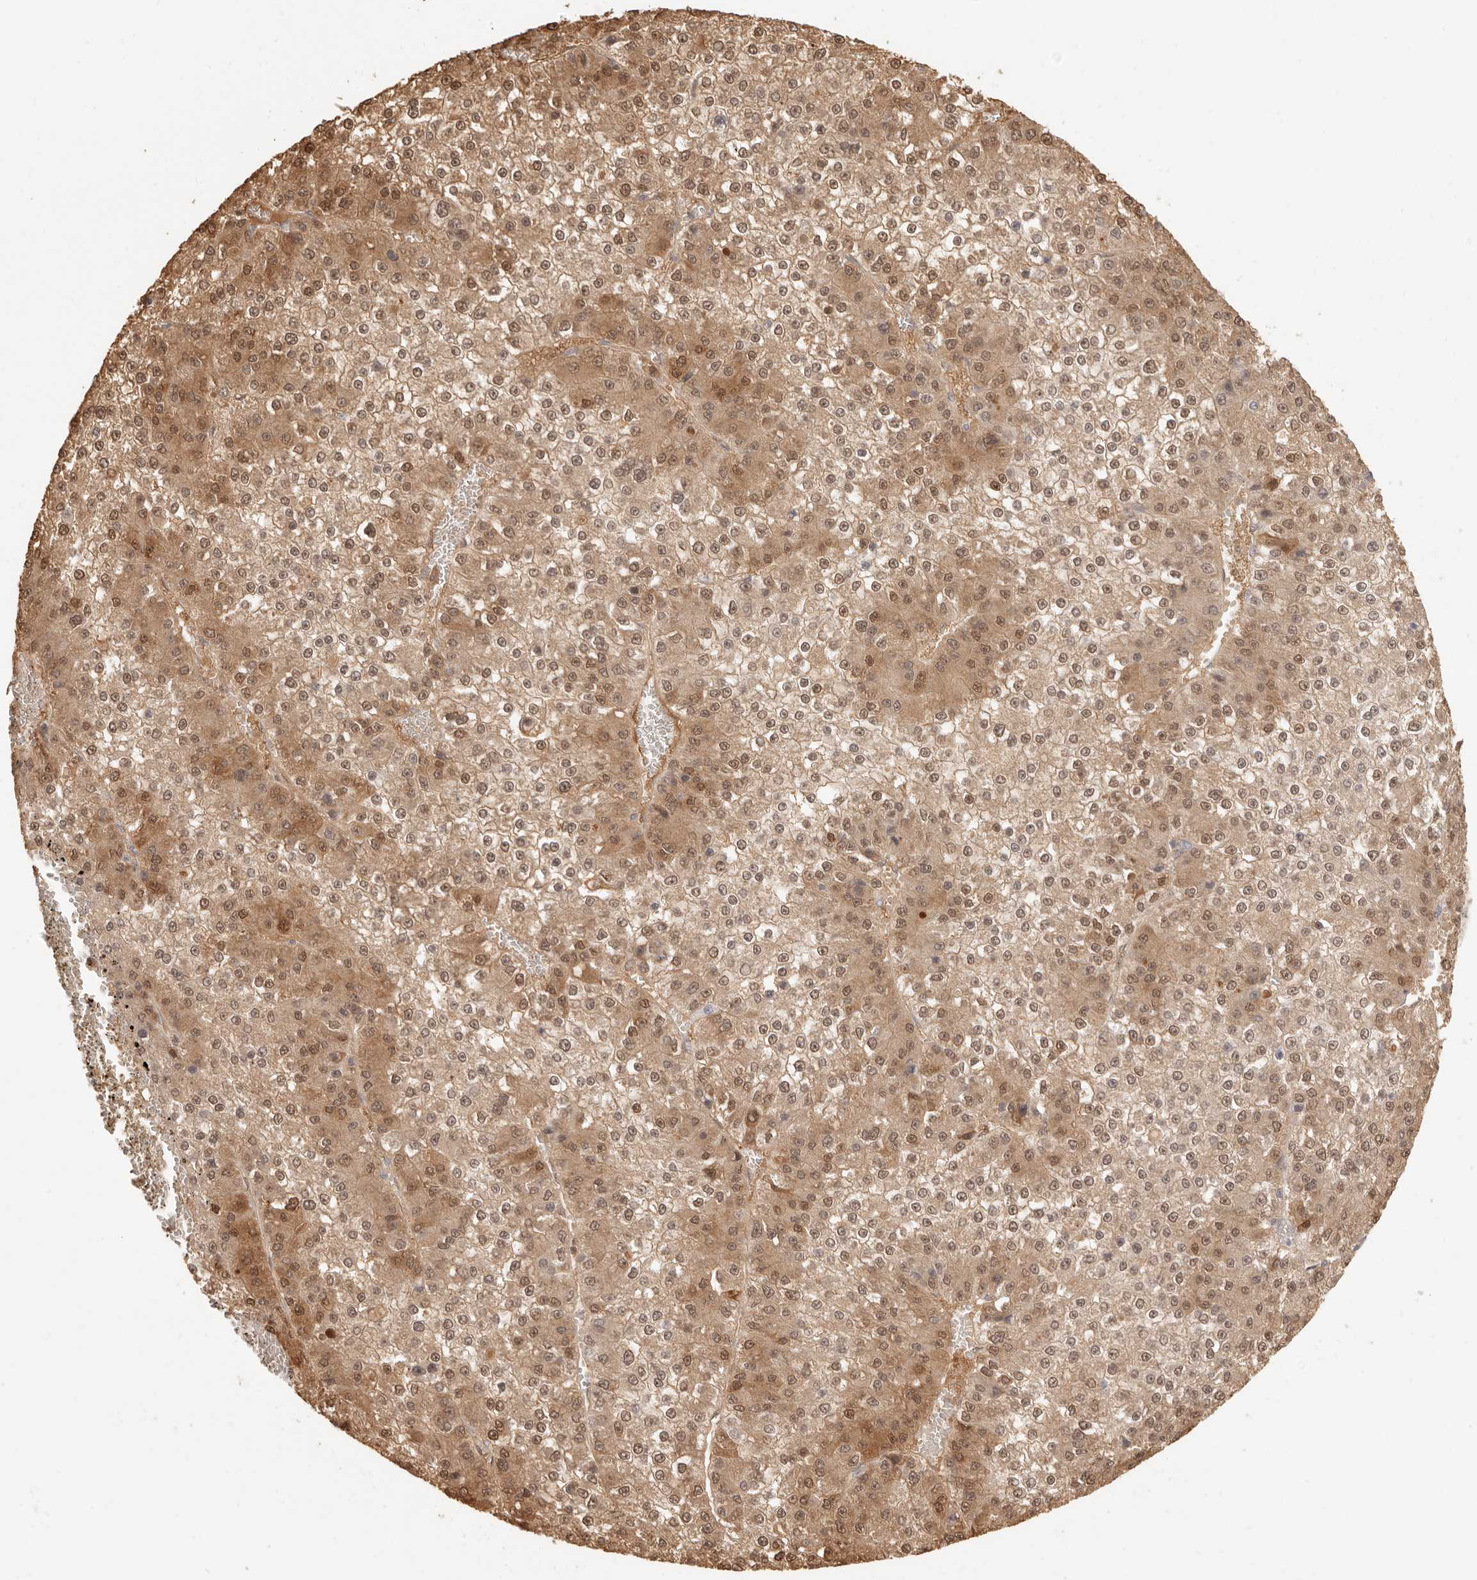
{"staining": {"intensity": "moderate", "quantity": ">75%", "location": "cytoplasmic/membranous,nuclear"}, "tissue": "liver cancer", "cell_type": "Tumor cells", "image_type": "cancer", "snomed": [{"axis": "morphology", "description": "Carcinoma, Hepatocellular, NOS"}, {"axis": "topography", "description": "Liver"}], "caption": "Tumor cells exhibit medium levels of moderate cytoplasmic/membranous and nuclear staining in approximately >75% of cells in human liver hepatocellular carcinoma.", "gene": "FABP1", "patient": {"sex": "female", "age": 73}}